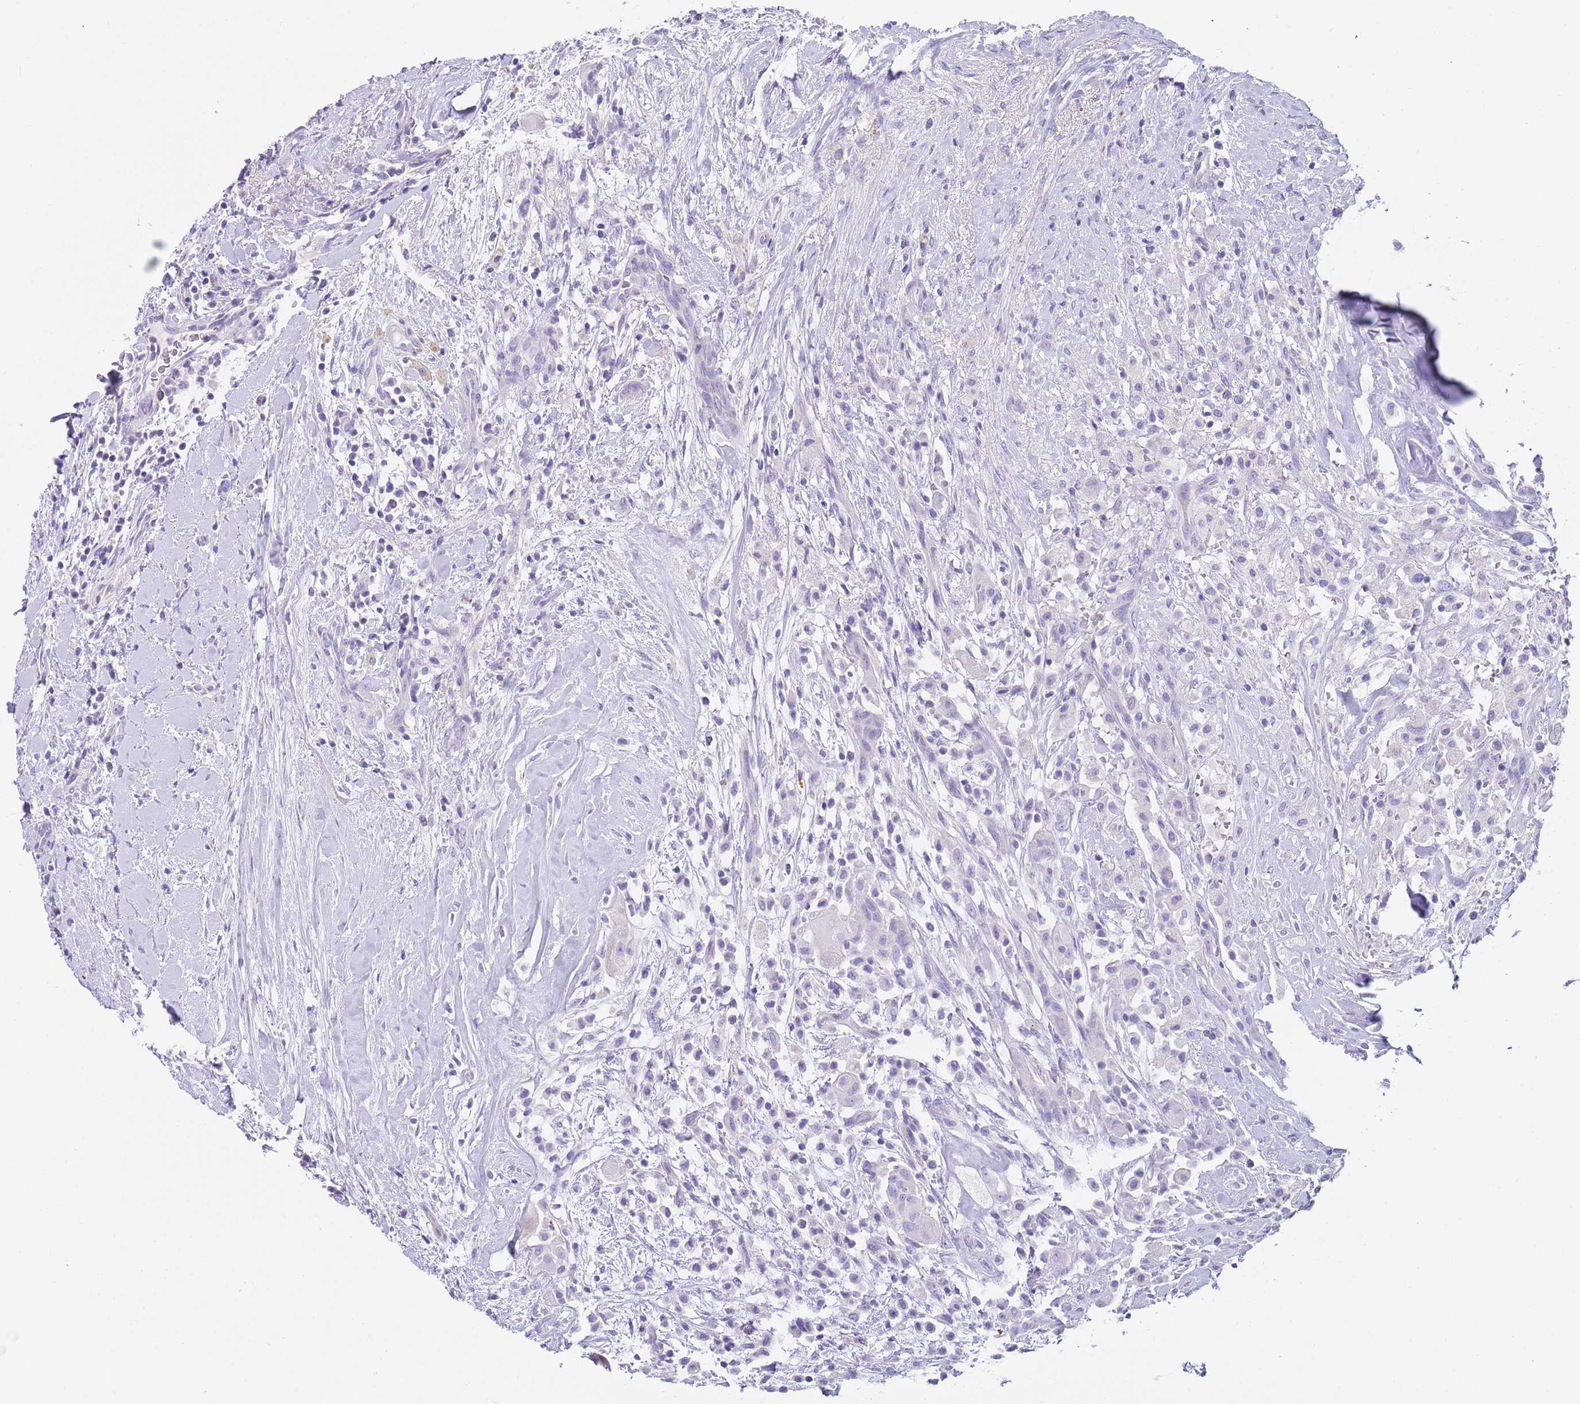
{"staining": {"intensity": "negative", "quantity": "none", "location": "none"}, "tissue": "thyroid cancer", "cell_type": "Tumor cells", "image_type": "cancer", "snomed": [{"axis": "morphology", "description": "Normal tissue, NOS"}, {"axis": "morphology", "description": "Papillary adenocarcinoma, NOS"}, {"axis": "topography", "description": "Thyroid gland"}], "caption": "The photomicrograph exhibits no staining of tumor cells in thyroid cancer (papillary adenocarcinoma).", "gene": "CPXM2", "patient": {"sex": "female", "age": 59}}